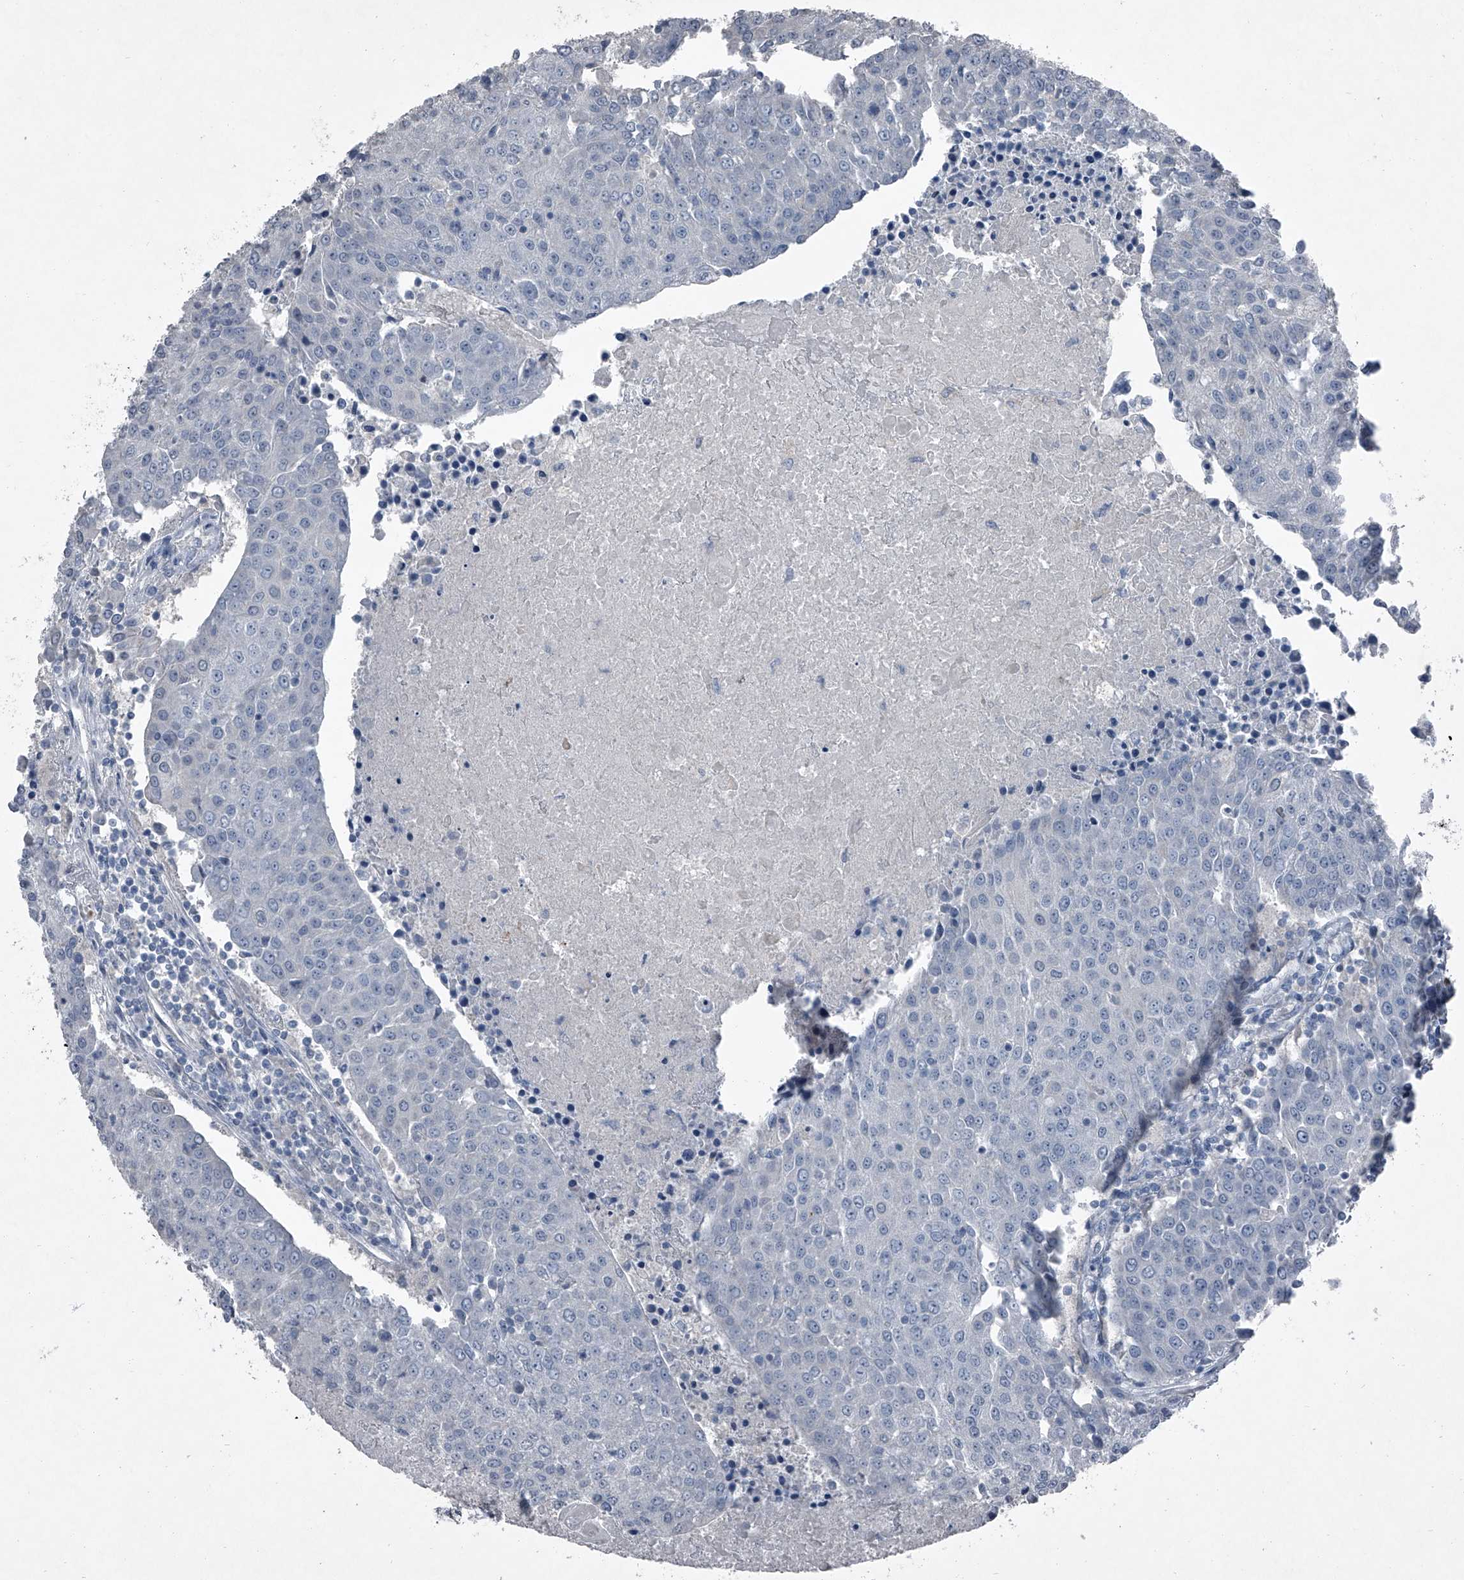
{"staining": {"intensity": "negative", "quantity": "none", "location": "none"}, "tissue": "urothelial cancer", "cell_type": "Tumor cells", "image_type": "cancer", "snomed": [{"axis": "morphology", "description": "Urothelial carcinoma, High grade"}, {"axis": "topography", "description": "Urinary bladder"}], "caption": "High-grade urothelial carcinoma was stained to show a protein in brown. There is no significant positivity in tumor cells. (Brightfield microscopy of DAB immunohistochemistry at high magnification).", "gene": "HEPHL1", "patient": {"sex": "female", "age": 85}}